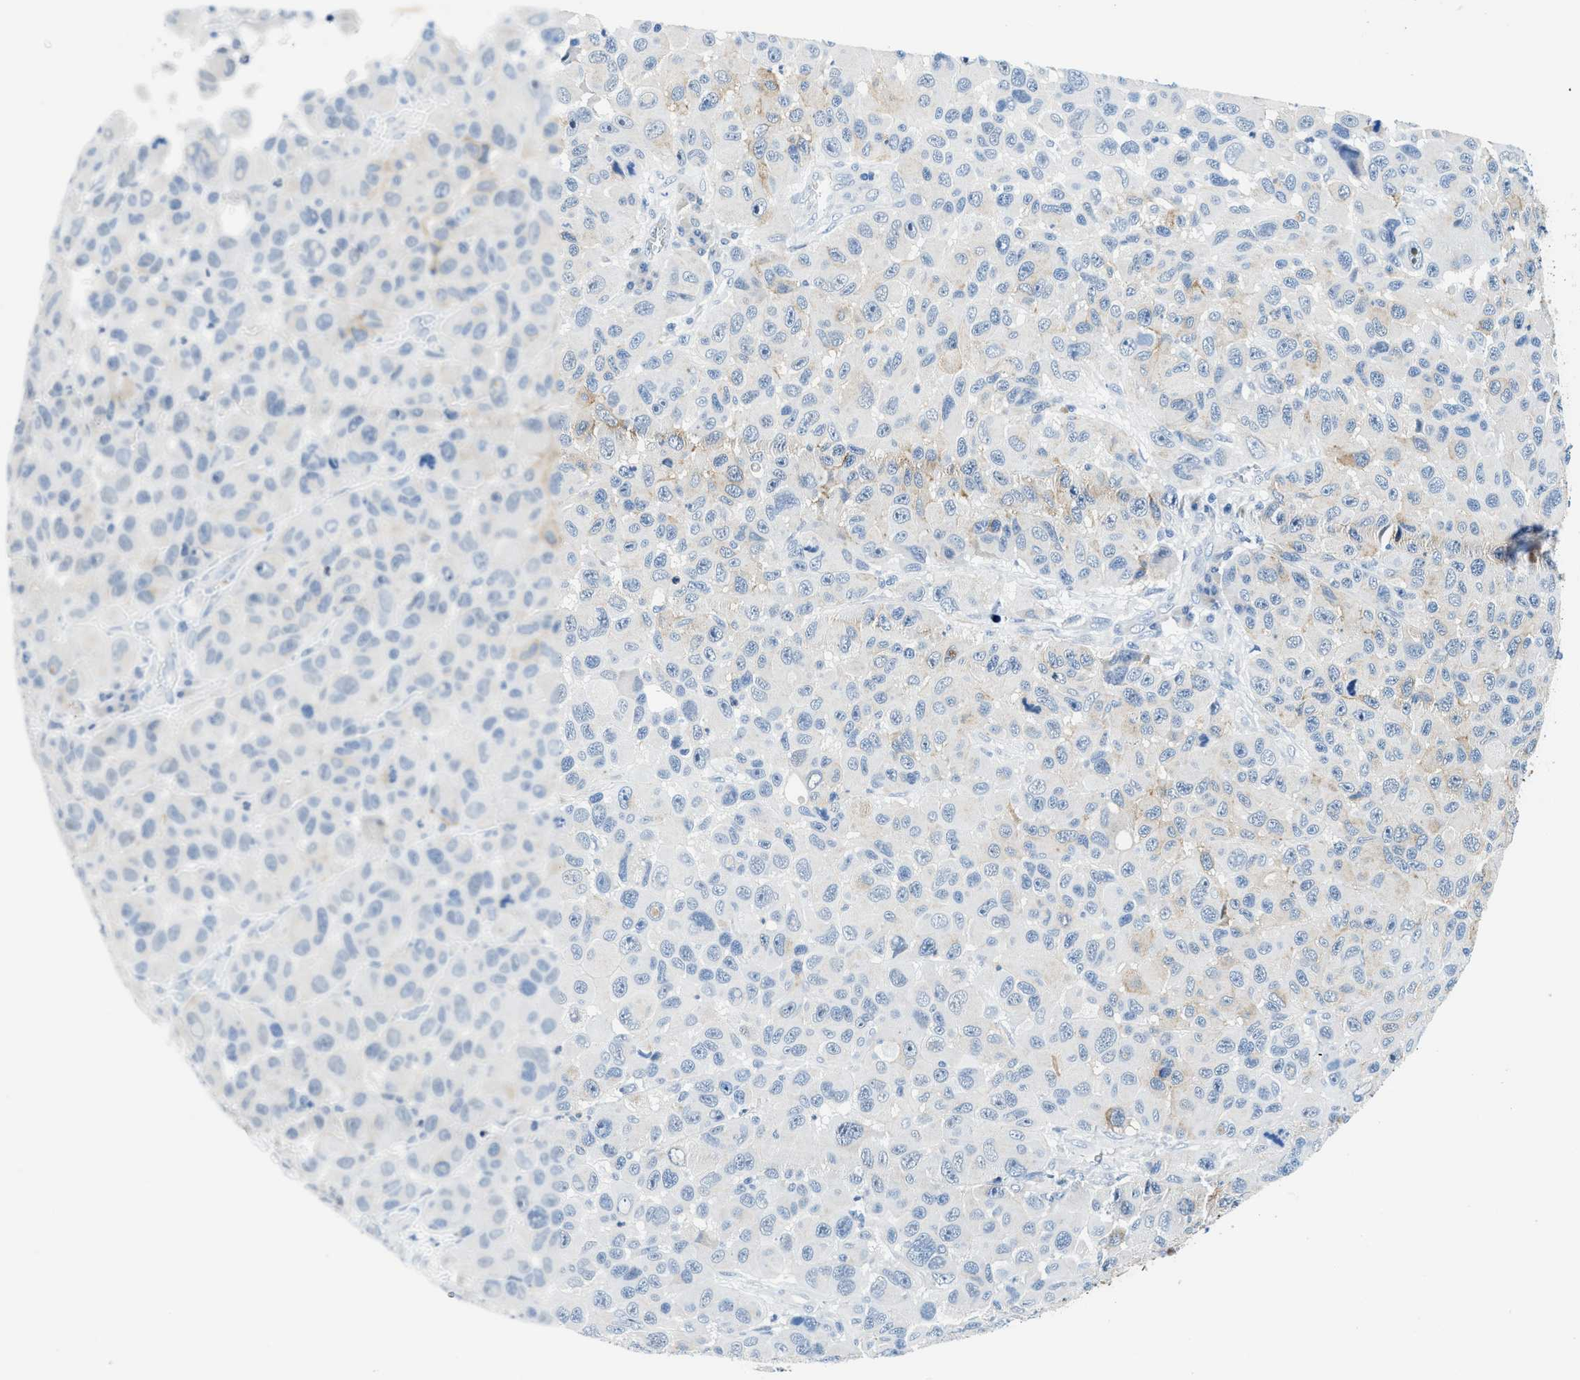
{"staining": {"intensity": "negative", "quantity": "none", "location": "none"}, "tissue": "melanoma", "cell_type": "Tumor cells", "image_type": "cancer", "snomed": [{"axis": "morphology", "description": "Malignant melanoma, NOS"}, {"axis": "topography", "description": "Skin"}], "caption": "Immunohistochemistry image of melanoma stained for a protein (brown), which displays no staining in tumor cells. Brightfield microscopy of IHC stained with DAB (3,3'-diaminobenzidine) (brown) and hematoxylin (blue), captured at high magnification.", "gene": "TSPAN3", "patient": {"sex": "male", "age": 53}}